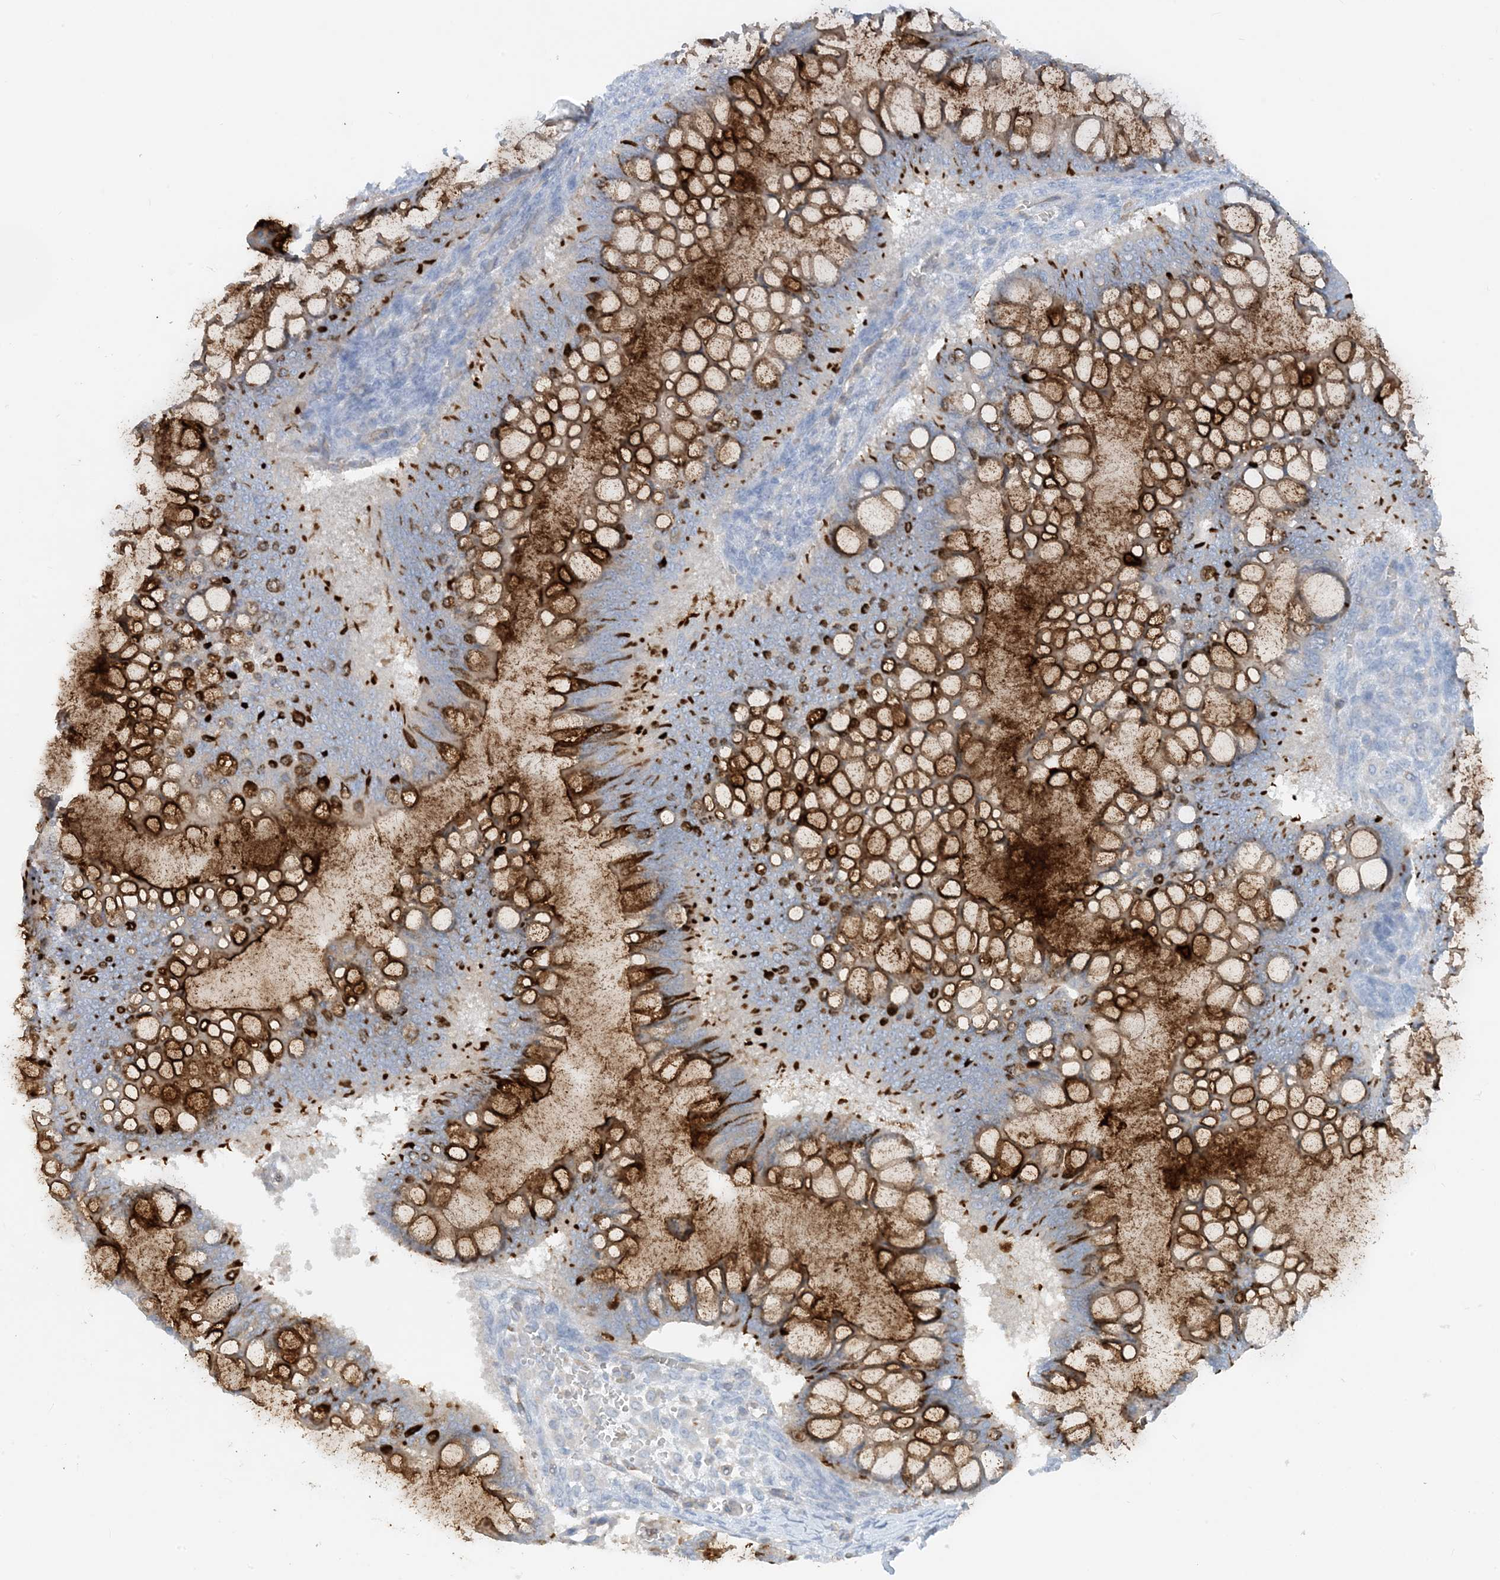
{"staining": {"intensity": "strong", "quantity": "25%-75%", "location": "cytoplasmic/membranous"}, "tissue": "ovarian cancer", "cell_type": "Tumor cells", "image_type": "cancer", "snomed": [{"axis": "morphology", "description": "Cystadenocarcinoma, mucinous, NOS"}, {"axis": "topography", "description": "Ovary"}], "caption": "A high amount of strong cytoplasmic/membranous staining is identified in approximately 25%-75% of tumor cells in ovarian cancer tissue. Nuclei are stained in blue.", "gene": "HLA-E", "patient": {"sex": "female", "age": 73}}